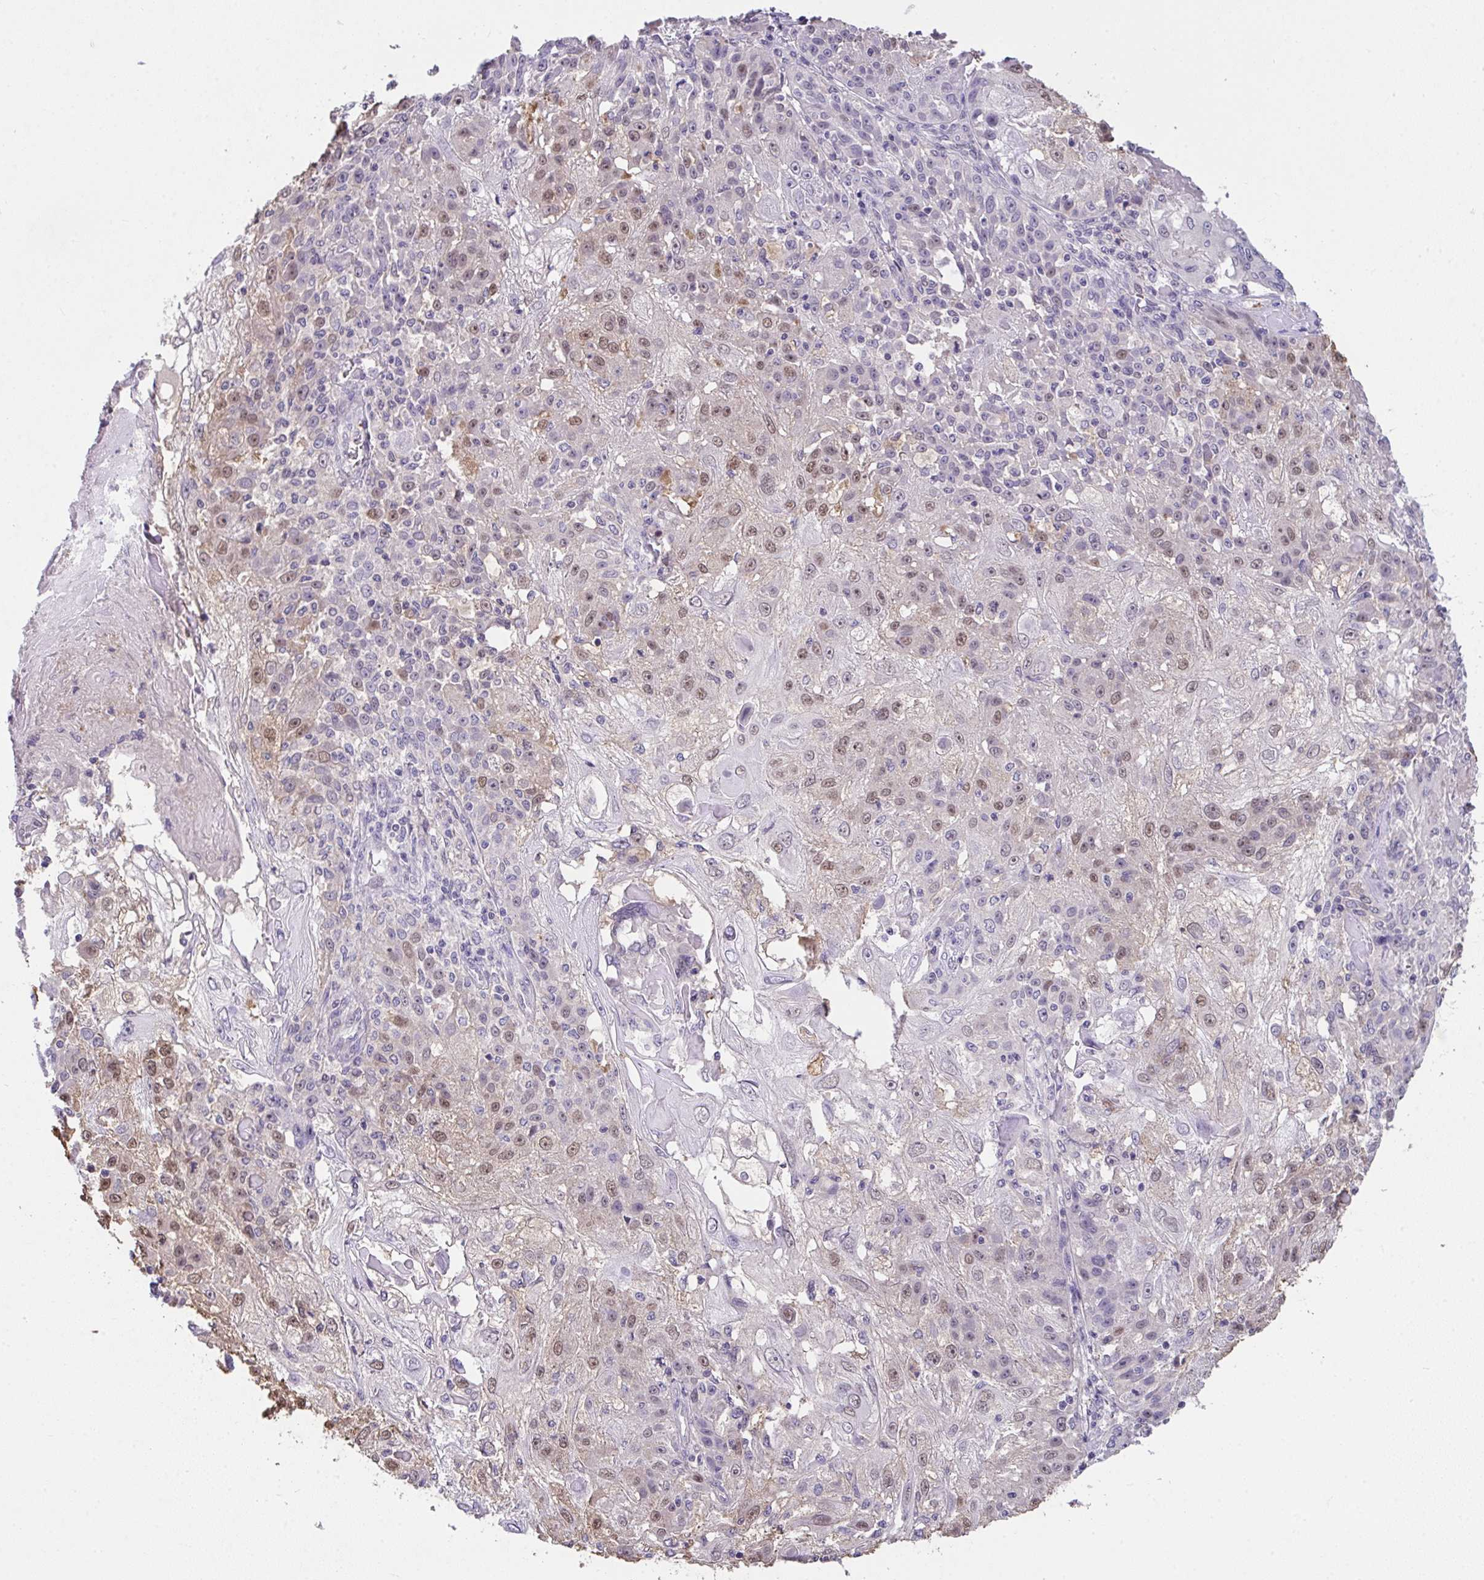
{"staining": {"intensity": "weak", "quantity": "25%-75%", "location": "nuclear"}, "tissue": "skin cancer", "cell_type": "Tumor cells", "image_type": "cancer", "snomed": [{"axis": "morphology", "description": "Normal tissue, NOS"}, {"axis": "morphology", "description": "Squamous cell carcinoma, NOS"}, {"axis": "topography", "description": "Skin"}], "caption": "Skin cancer (squamous cell carcinoma) stained with DAB immunohistochemistry (IHC) displays low levels of weak nuclear expression in about 25%-75% of tumor cells.", "gene": "GLTPD2", "patient": {"sex": "female", "age": 83}}